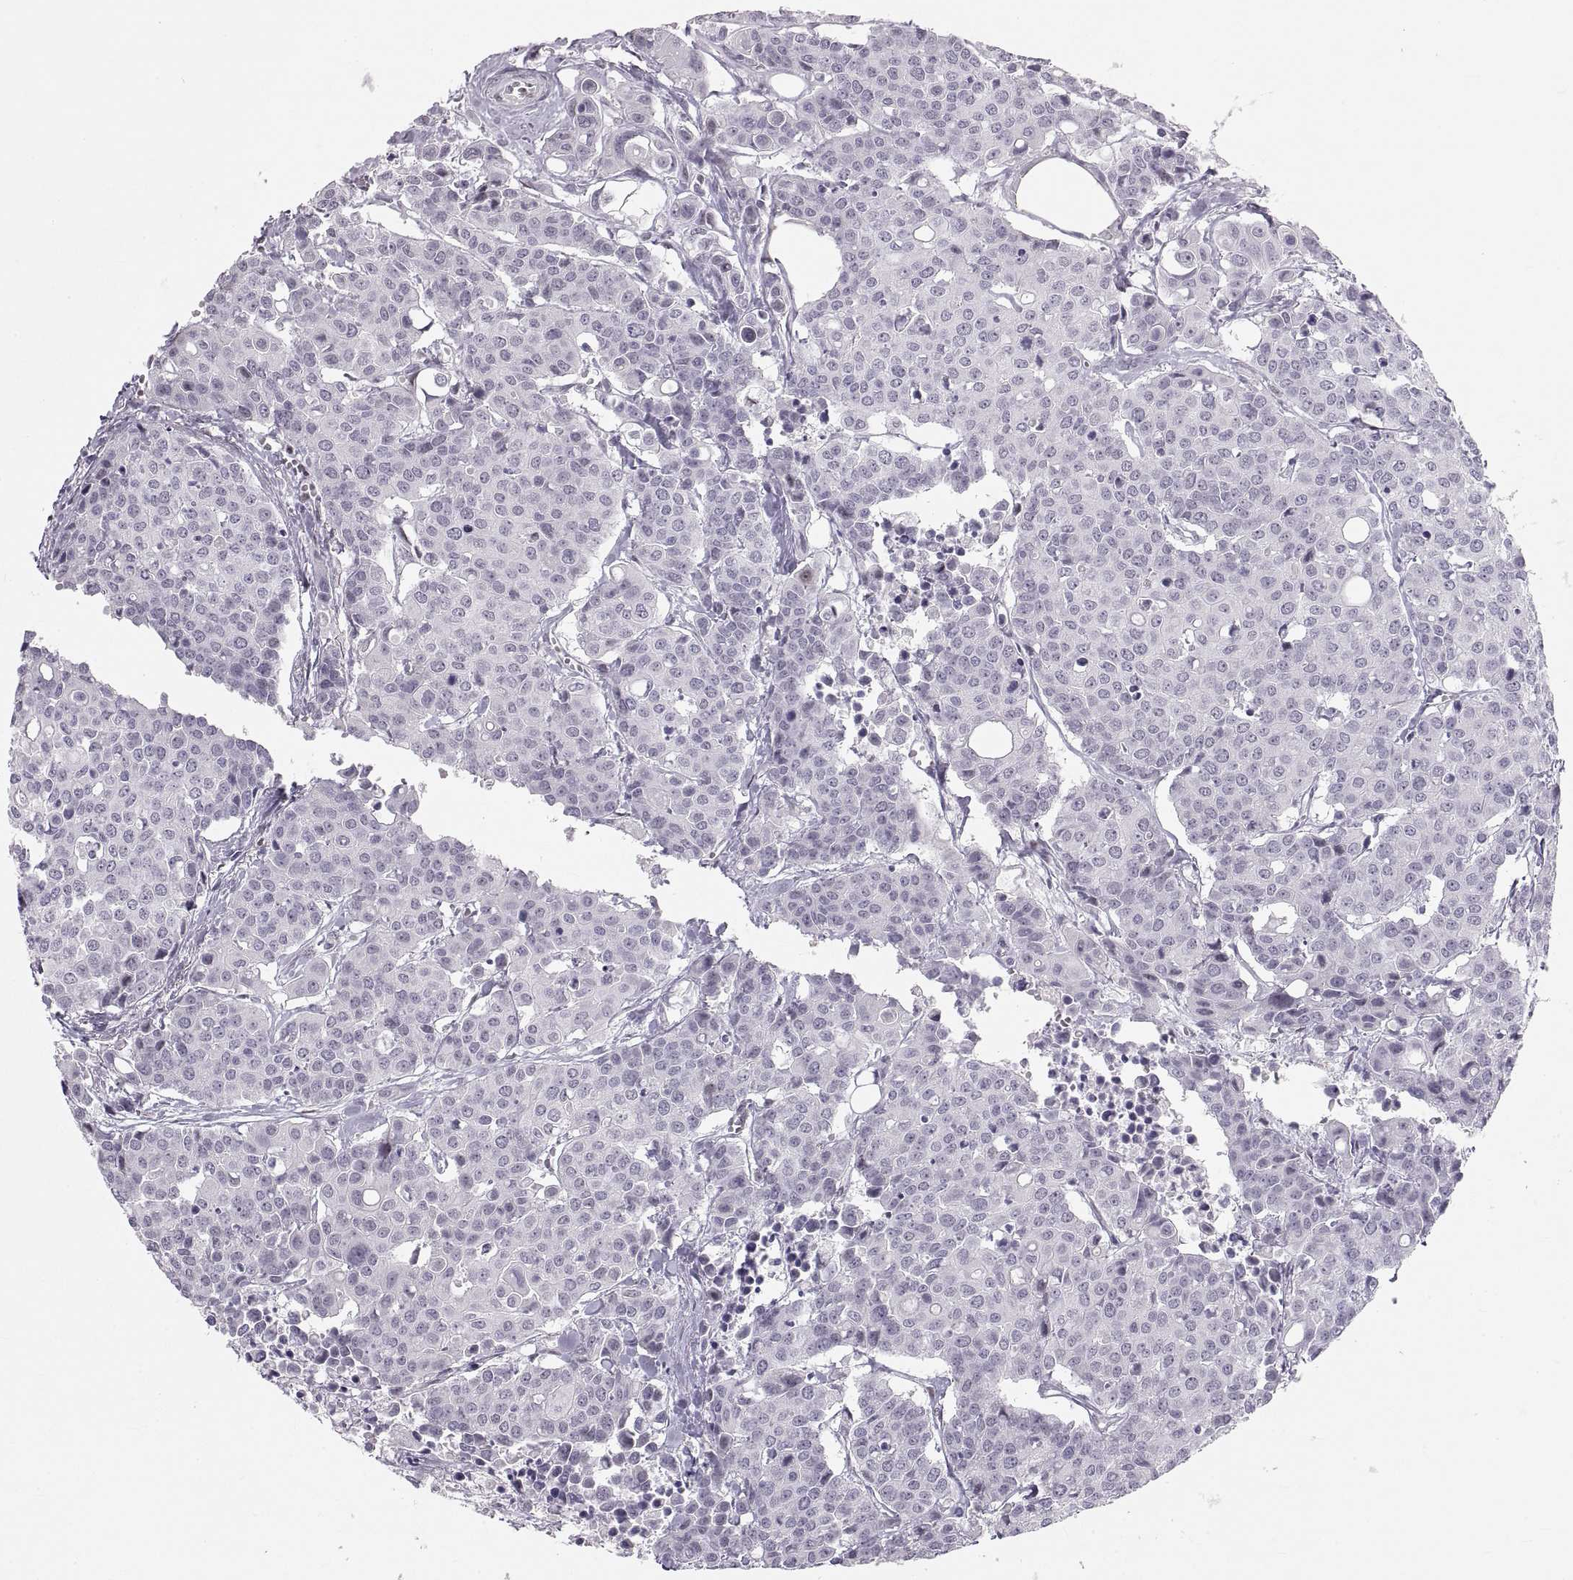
{"staining": {"intensity": "negative", "quantity": "none", "location": "none"}, "tissue": "carcinoid", "cell_type": "Tumor cells", "image_type": "cancer", "snomed": [{"axis": "morphology", "description": "Carcinoid, malignant, NOS"}, {"axis": "topography", "description": "Colon"}], "caption": "There is no significant positivity in tumor cells of carcinoid (malignant).", "gene": "NANOS3", "patient": {"sex": "male", "age": 81}}